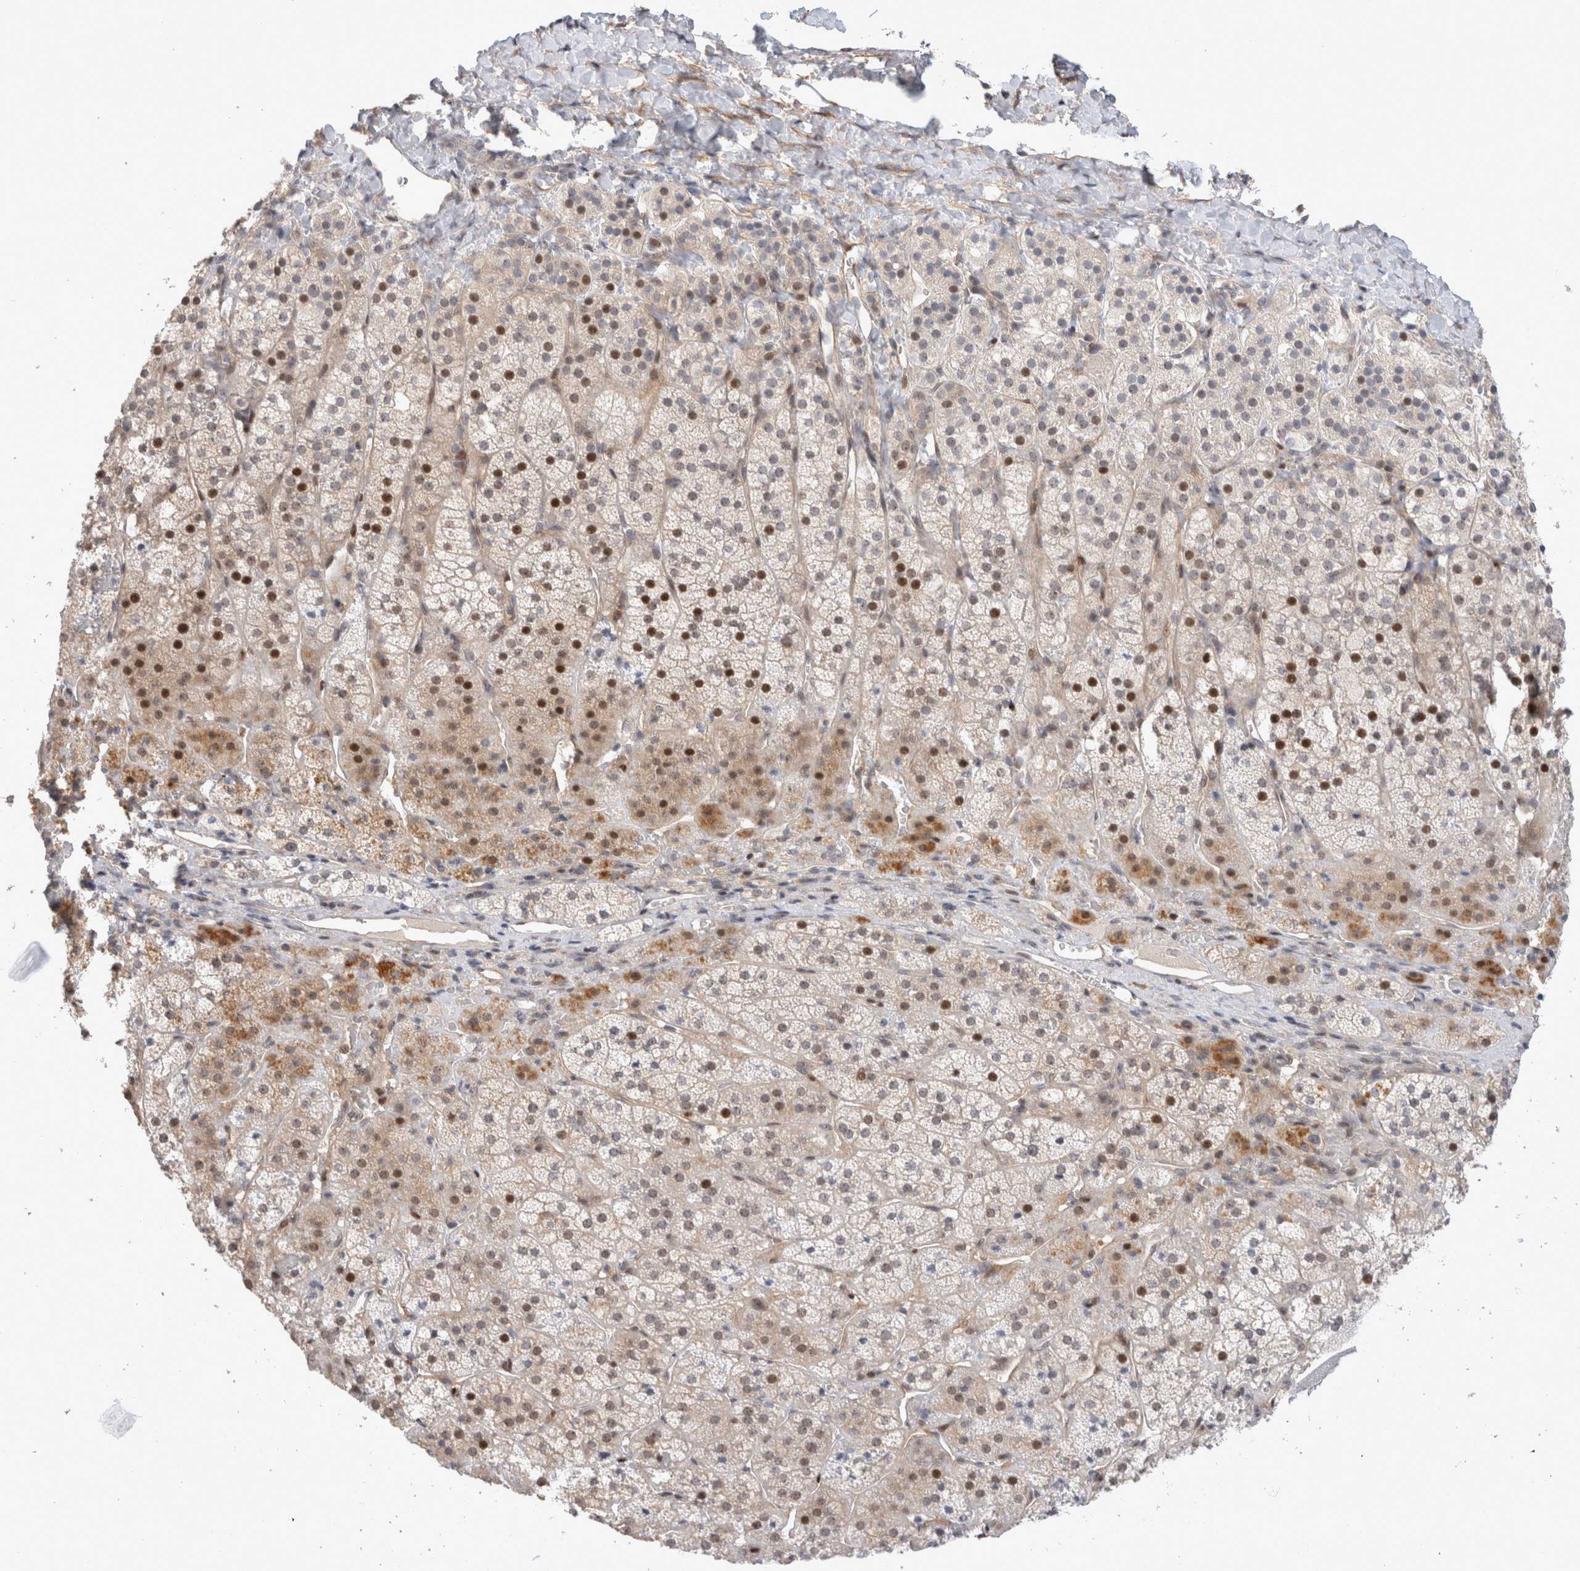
{"staining": {"intensity": "strong", "quantity": "25%-75%", "location": "cytoplasmic/membranous,nuclear"}, "tissue": "adrenal gland", "cell_type": "Glandular cells", "image_type": "normal", "snomed": [{"axis": "morphology", "description": "Normal tissue, NOS"}, {"axis": "topography", "description": "Adrenal gland"}], "caption": "Glandular cells exhibit high levels of strong cytoplasmic/membranous,nuclear positivity in approximately 25%-75% of cells in benign human adrenal gland.", "gene": "TCF4", "patient": {"sex": "female", "age": 44}}